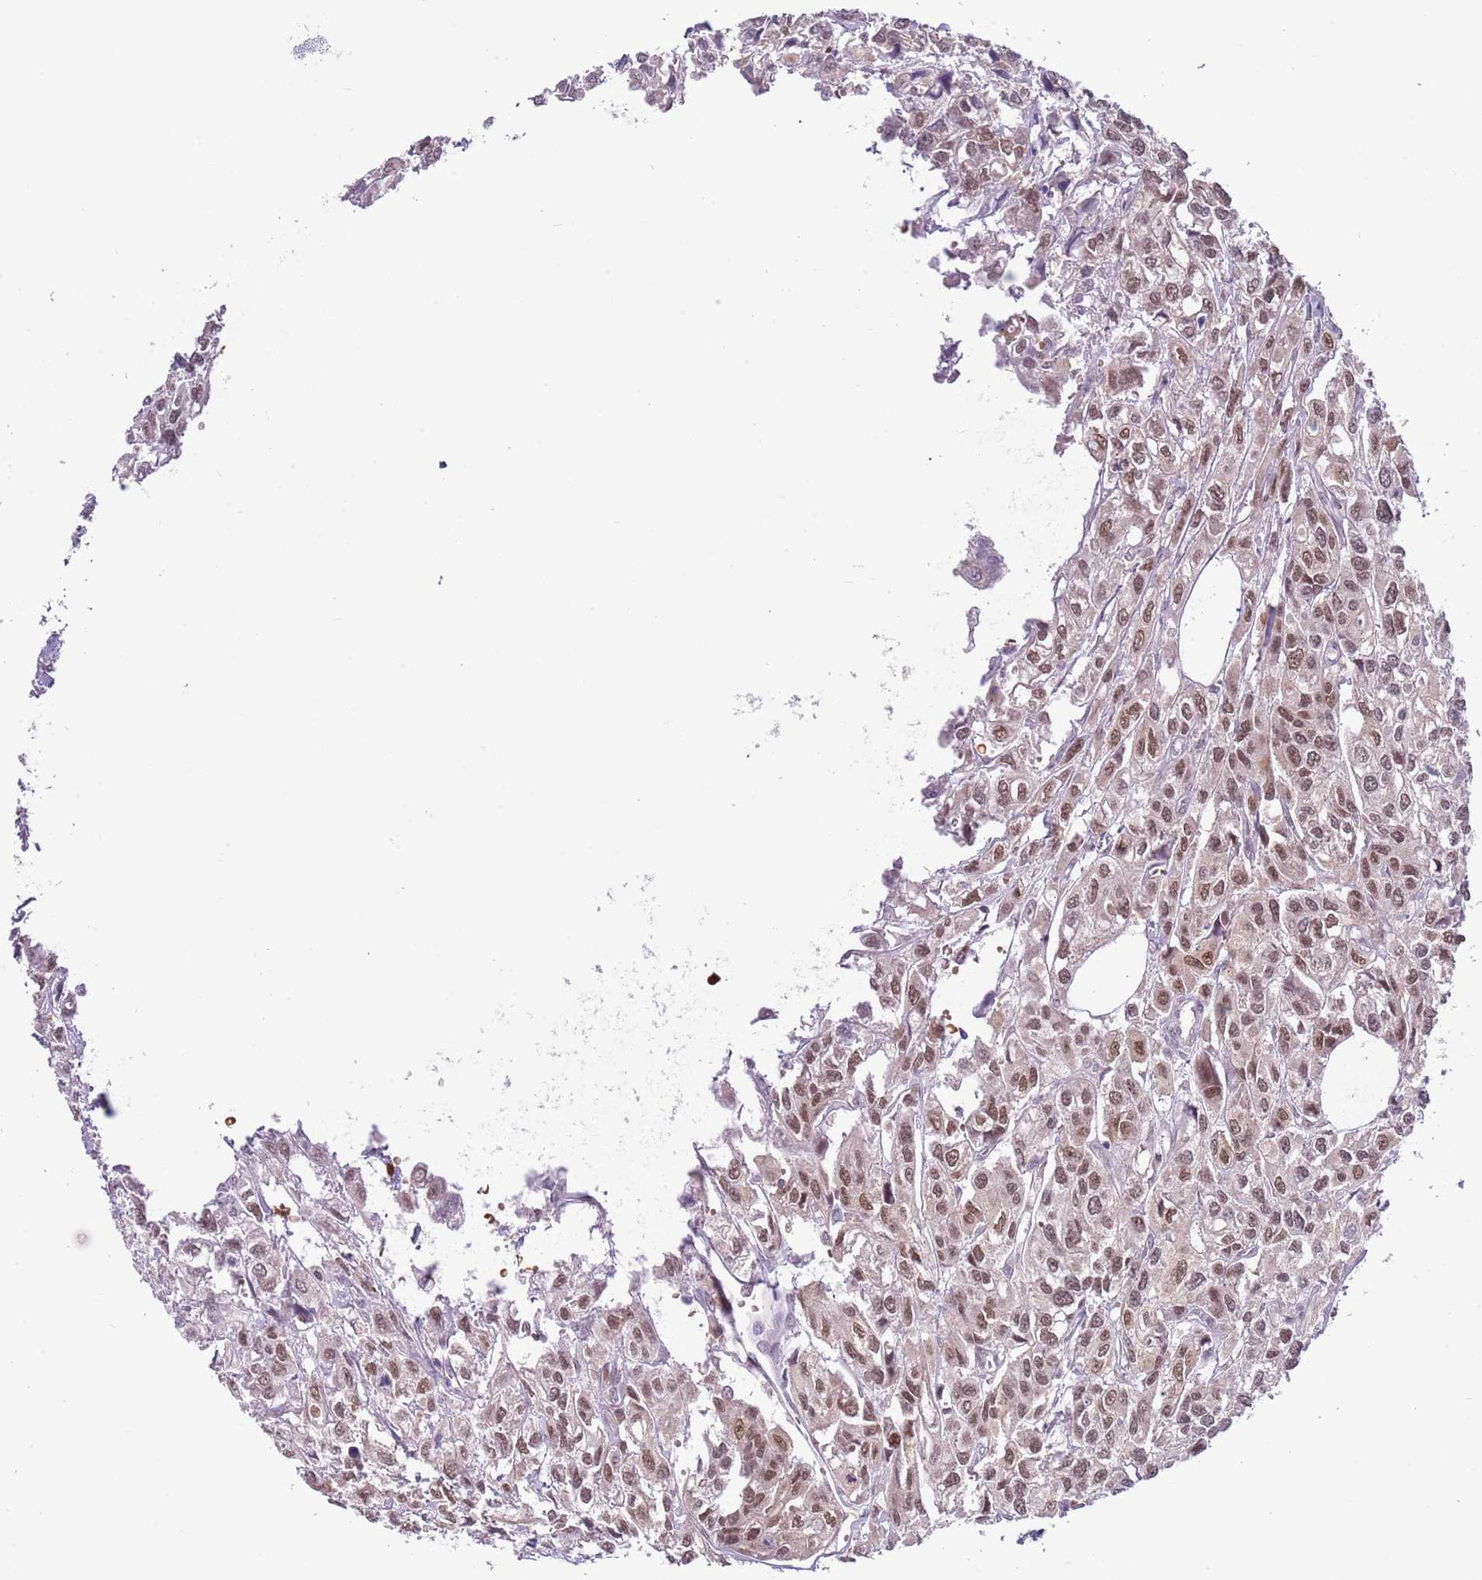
{"staining": {"intensity": "moderate", "quantity": ">75%", "location": "cytoplasmic/membranous,nuclear"}, "tissue": "urothelial cancer", "cell_type": "Tumor cells", "image_type": "cancer", "snomed": [{"axis": "morphology", "description": "Urothelial carcinoma, High grade"}, {"axis": "topography", "description": "Urinary bladder"}], "caption": "Urothelial cancer was stained to show a protein in brown. There is medium levels of moderate cytoplasmic/membranous and nuclear staining in approximately >75% of tumor cells.", "gene": "GALK2", "patient": {"sex": "male", "age": 67}}